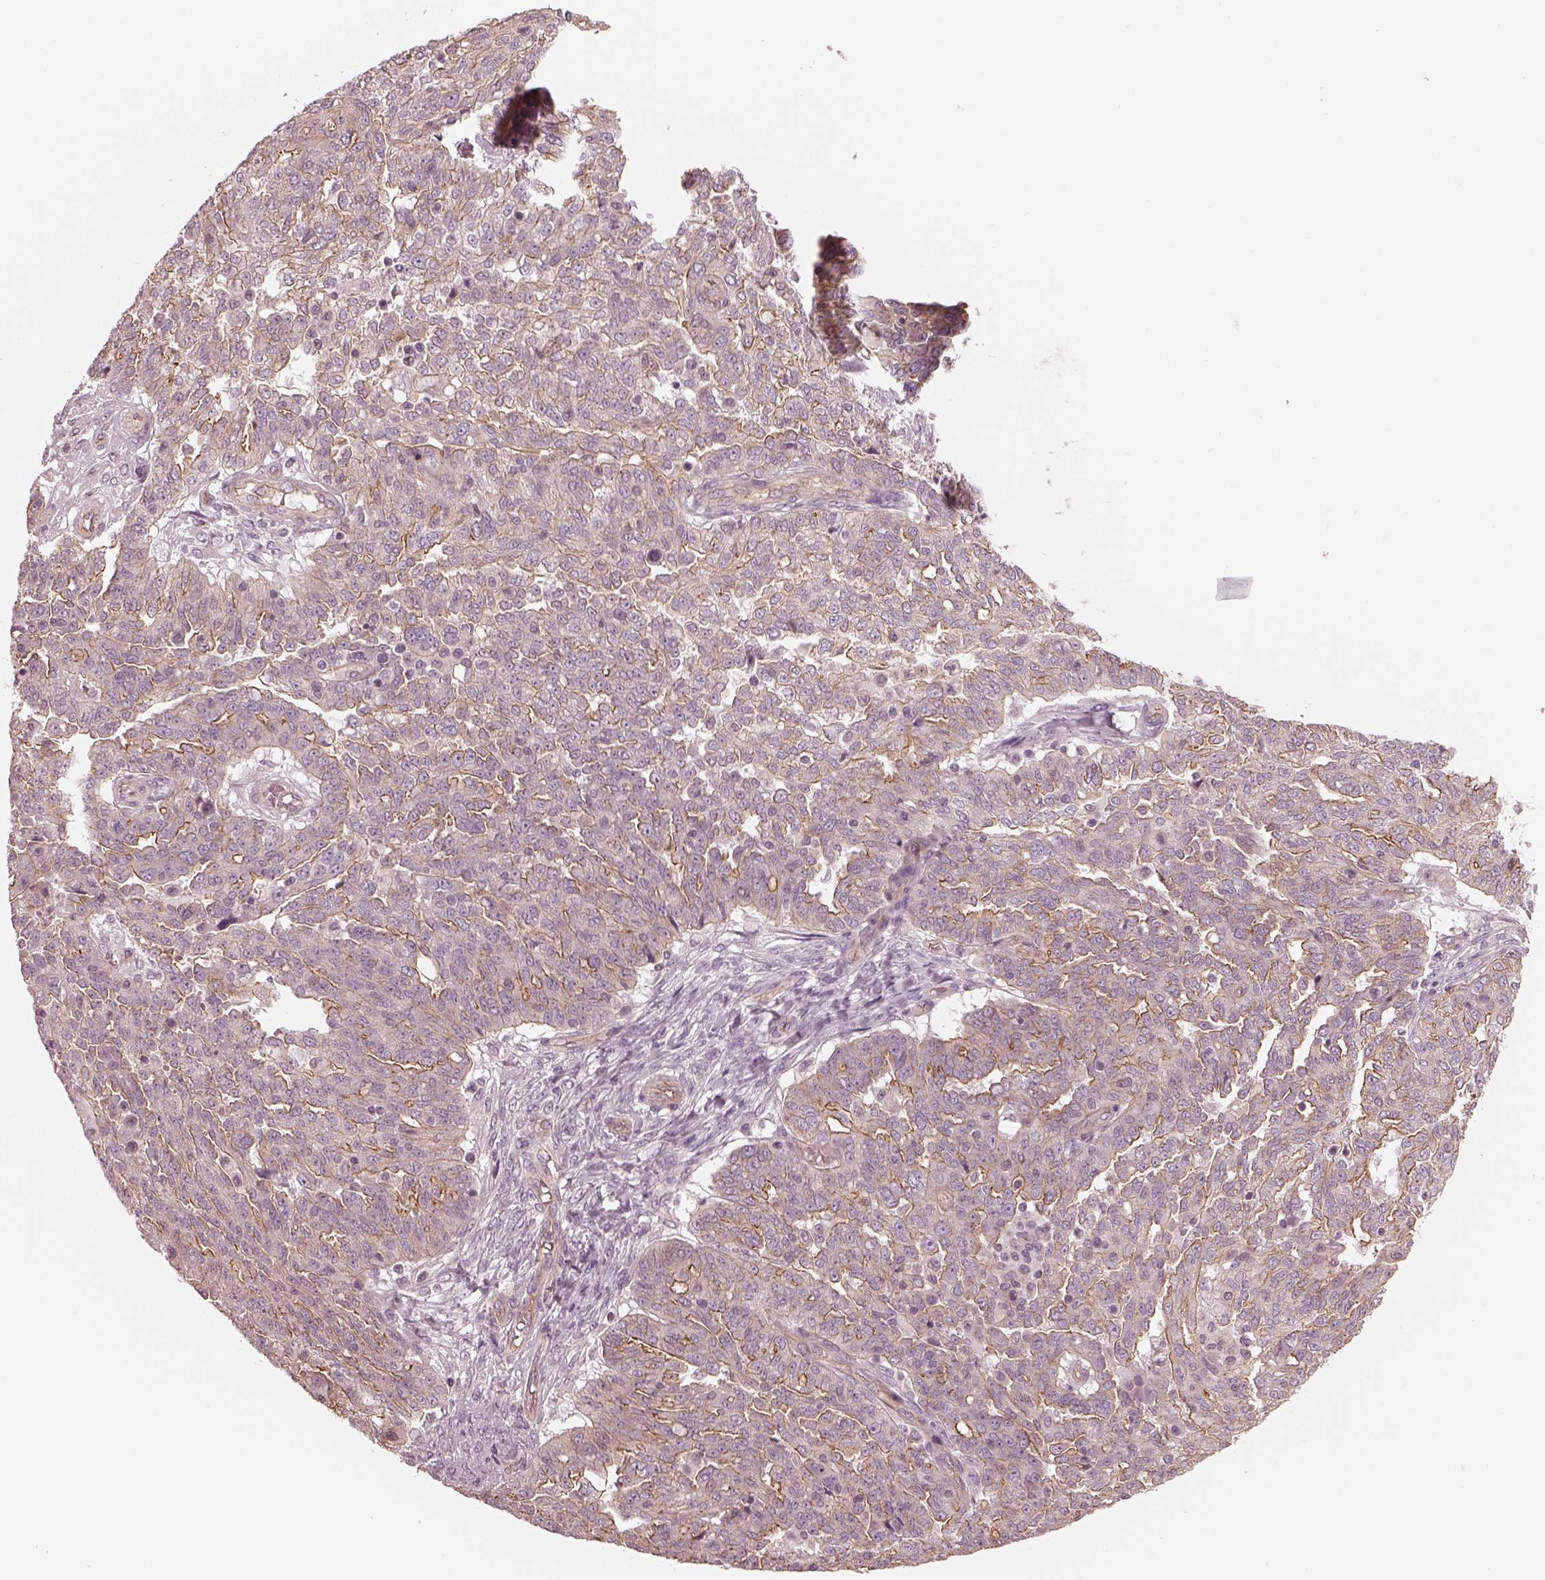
{"staining": {"intensity": "moderate", "quantity": ">75%", "location": "cytoplasmic/membranous"}, "tissue": "ovarian cancer", "cell_type": "Tumor cells", "image_type": "cancer", "snomed": [{"axis": "morphology", "description": "Cystadenocarcinoma, serous, NOS"}, {"axis": "topography", "description": "Ovary"}], "caption": "A photomicrograph of human ovarian serous cystadenocarcinoma stained for a protein exhibits moderate cytoplasmic/membranous brown staining in tumor cells.", "gene": "ODAD1", "patient": {"sex": "female", "age": 67}}